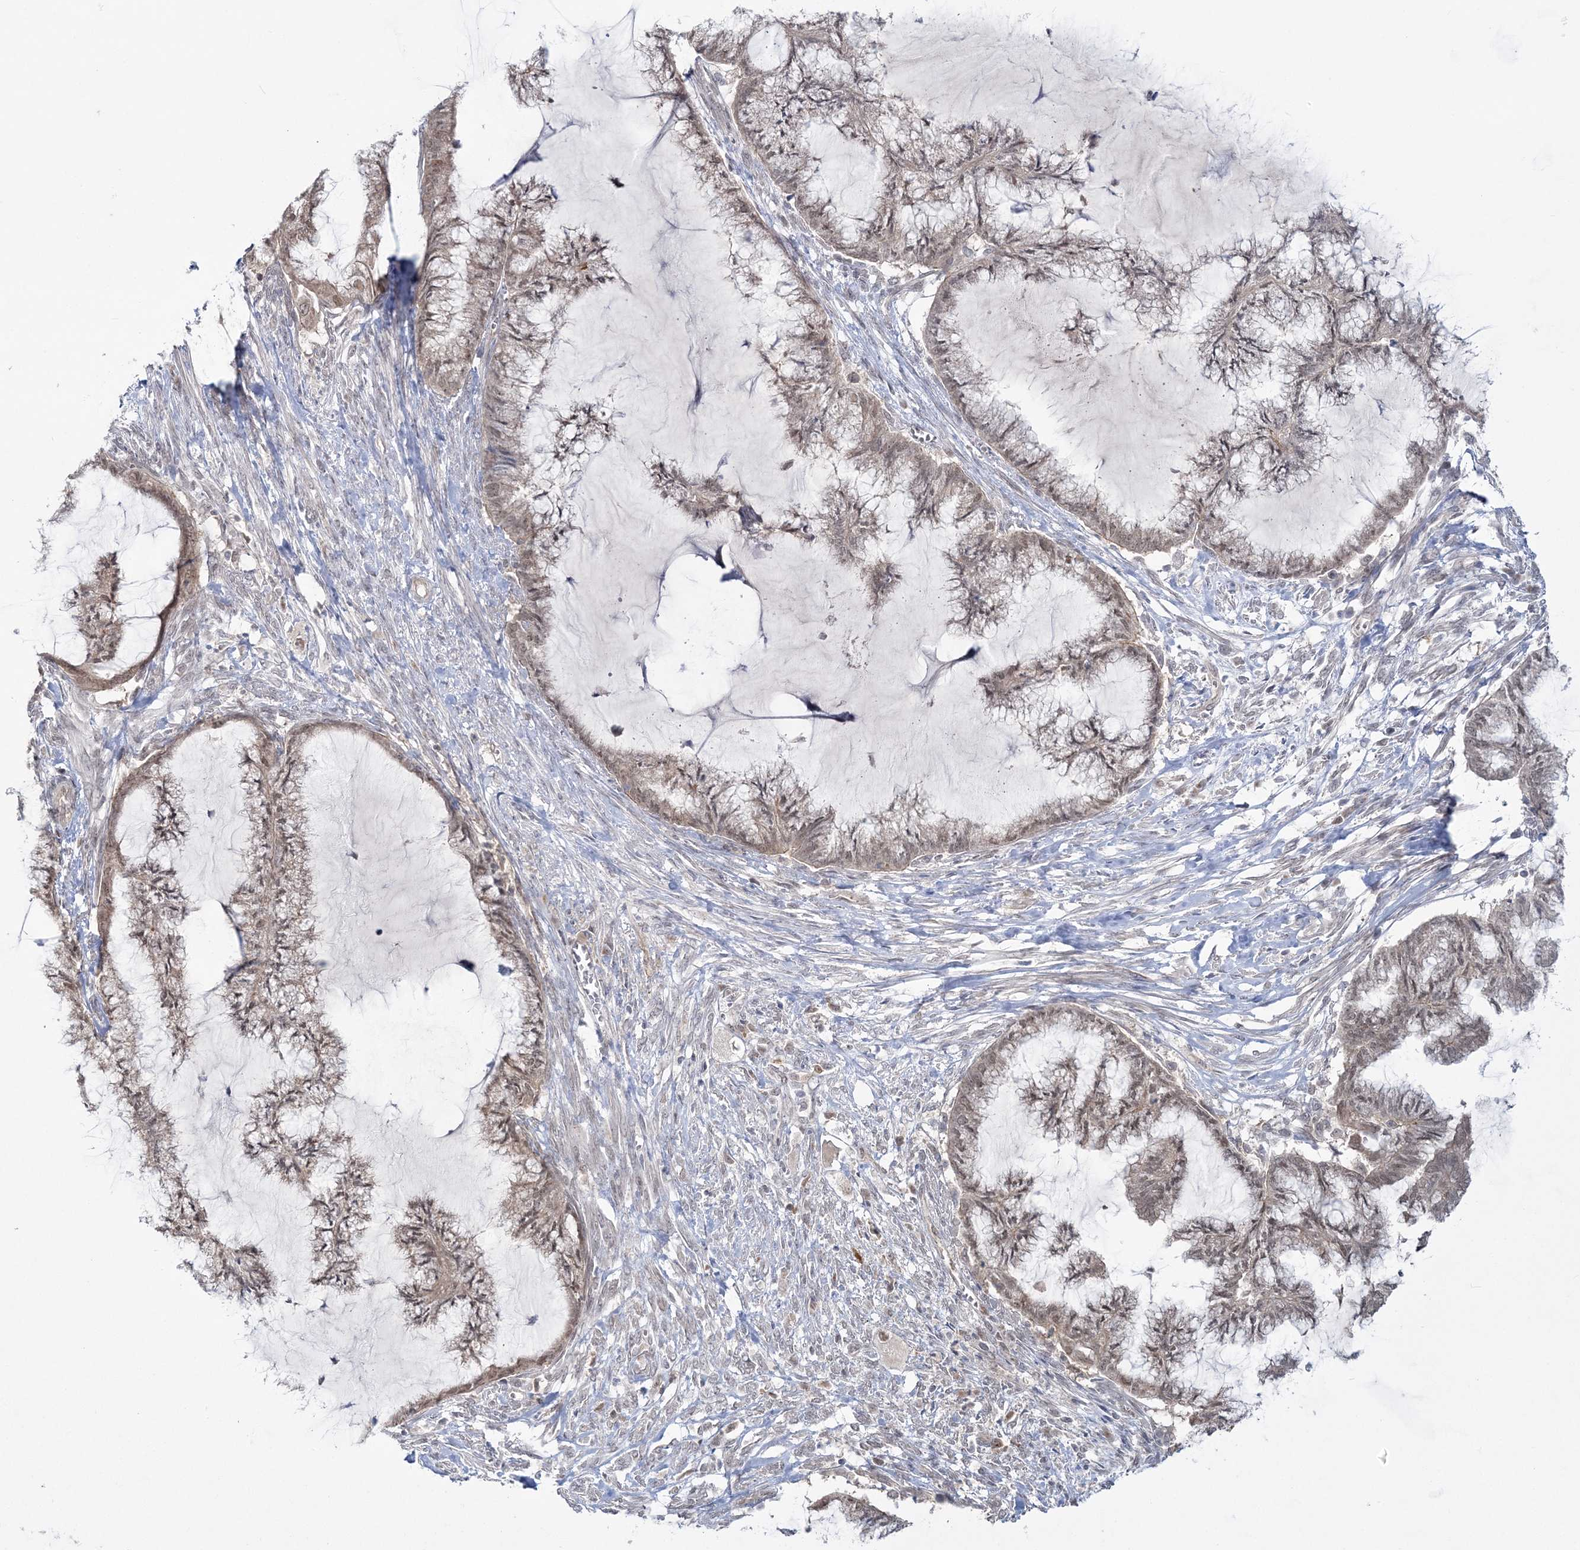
{"staining": {"intensity": "weak", "quantity": "25%-75%", "location": "nuclear"}, "tissue": "endometrial cancer", "cell_type": "Tumor cells", "image_type": "cancer", "snomed": [{"axis": "morphology", "description": "Adenocarcinoma, NOS"}, {"axis": "topography", "description": "Endometrium"}], "caption": "About 25%-75% of tumor cells in endometrial cancer (adenocarcinoma) demonstrate weak nuclear protein staining as visualized by brown immunohistochemical staining.", "gene": "ZFAND6", "patient": {"sex": "female", "age": 86}}